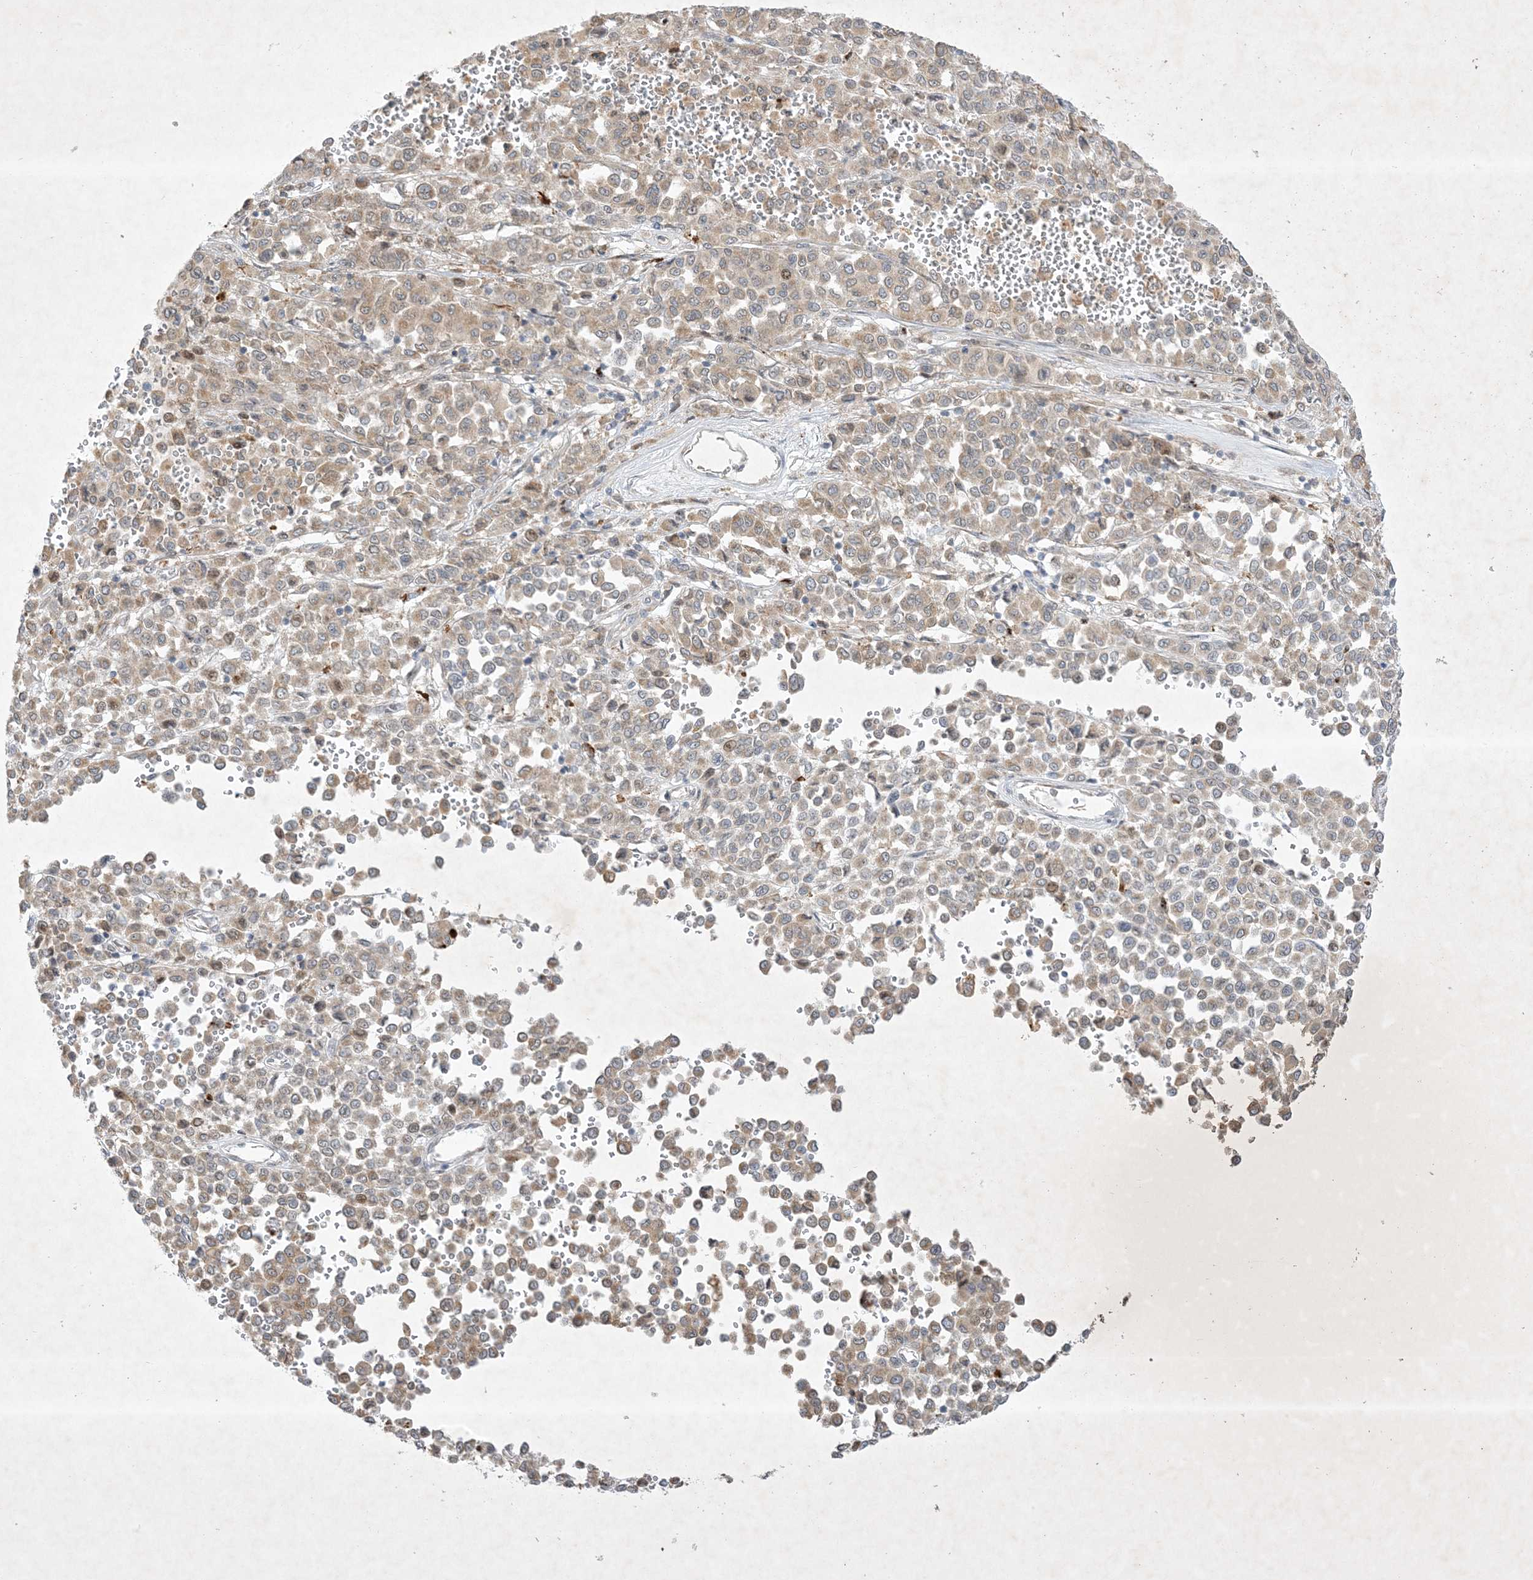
{"staining": {"intensity": "weak", "quantity": ">75%", "location": "cytoplasmic/membranous"}, "tissue": "melanoma", "cell_type": "Tumor cells", "image_type": "cancer", "snomed": [{"axis": "morphology", "description": "Malignant melanoma, Metastatic site"}, {"axis": "topography", "description": "Pancreas"}], "caption": "Immunohistochemical staining of malignant melanoma (metastatic site) shows weak cytoplasmic/membranous protein positivity in about >75% of tumor cells.", "gene": "SOGA3", "patient": {"sex": "female", "age": 30}}